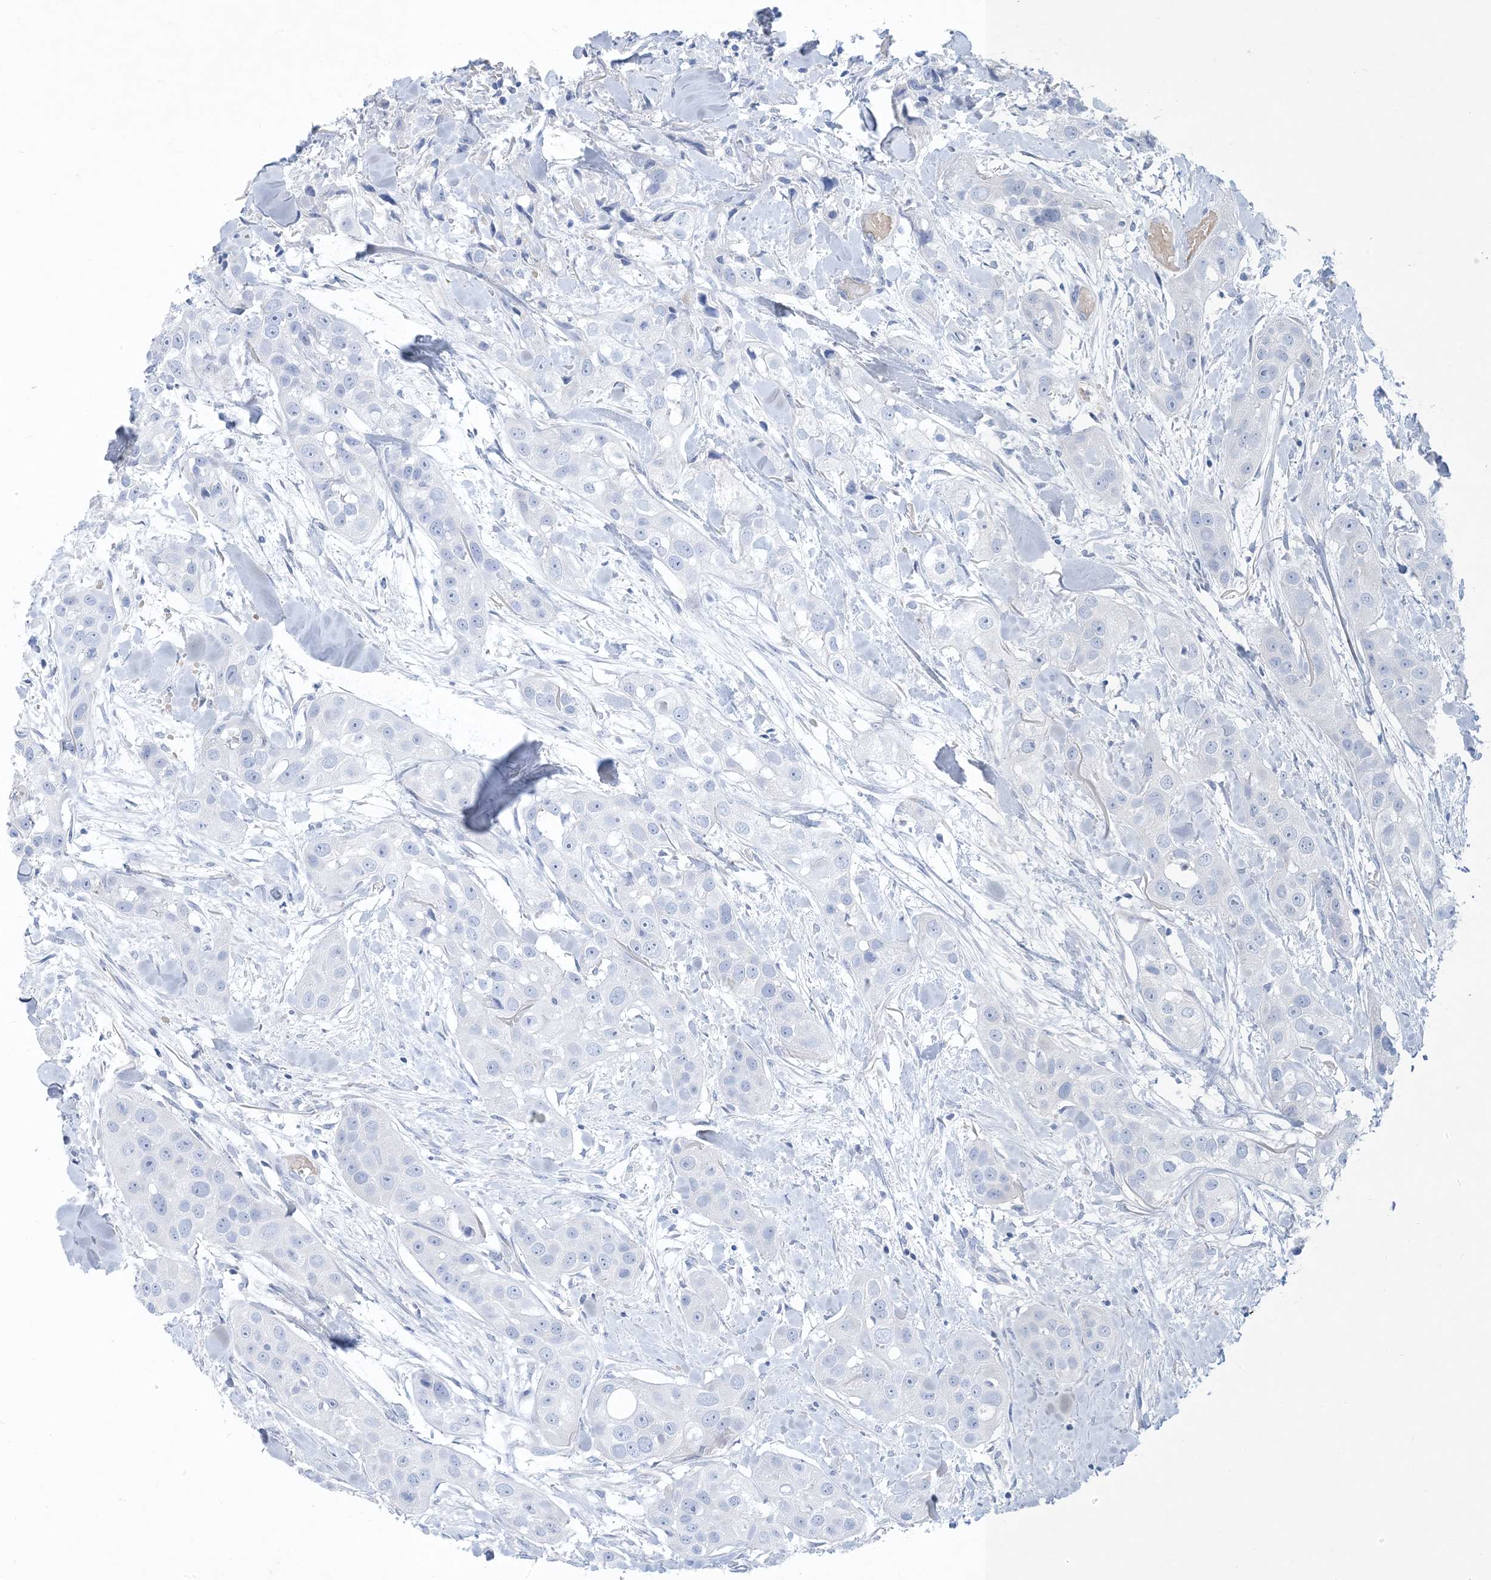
{"staining": {"intensity": "negative", "quantity": "none", "location": "none"}, "tissue": "head and neck cancer", "cell_type": "Tumor cells", "image_type": "cancer", "snomed": [{"axis": "morphology", "description": "Normal tissue, NOS"}, {"axis": "morphology", "description": "Squamous cell carcinoma, NOS"}, {"axis": "topography", "description": "Skeletal muscle"}, {"axis": "topography", "description": "Head-Neck"}], "caption": "Tumor cells show no significant positivity in head and neck squamous cell carcinoma.", "gene": "MOXD1", "patient": {"sex": "male", "age": 51}}